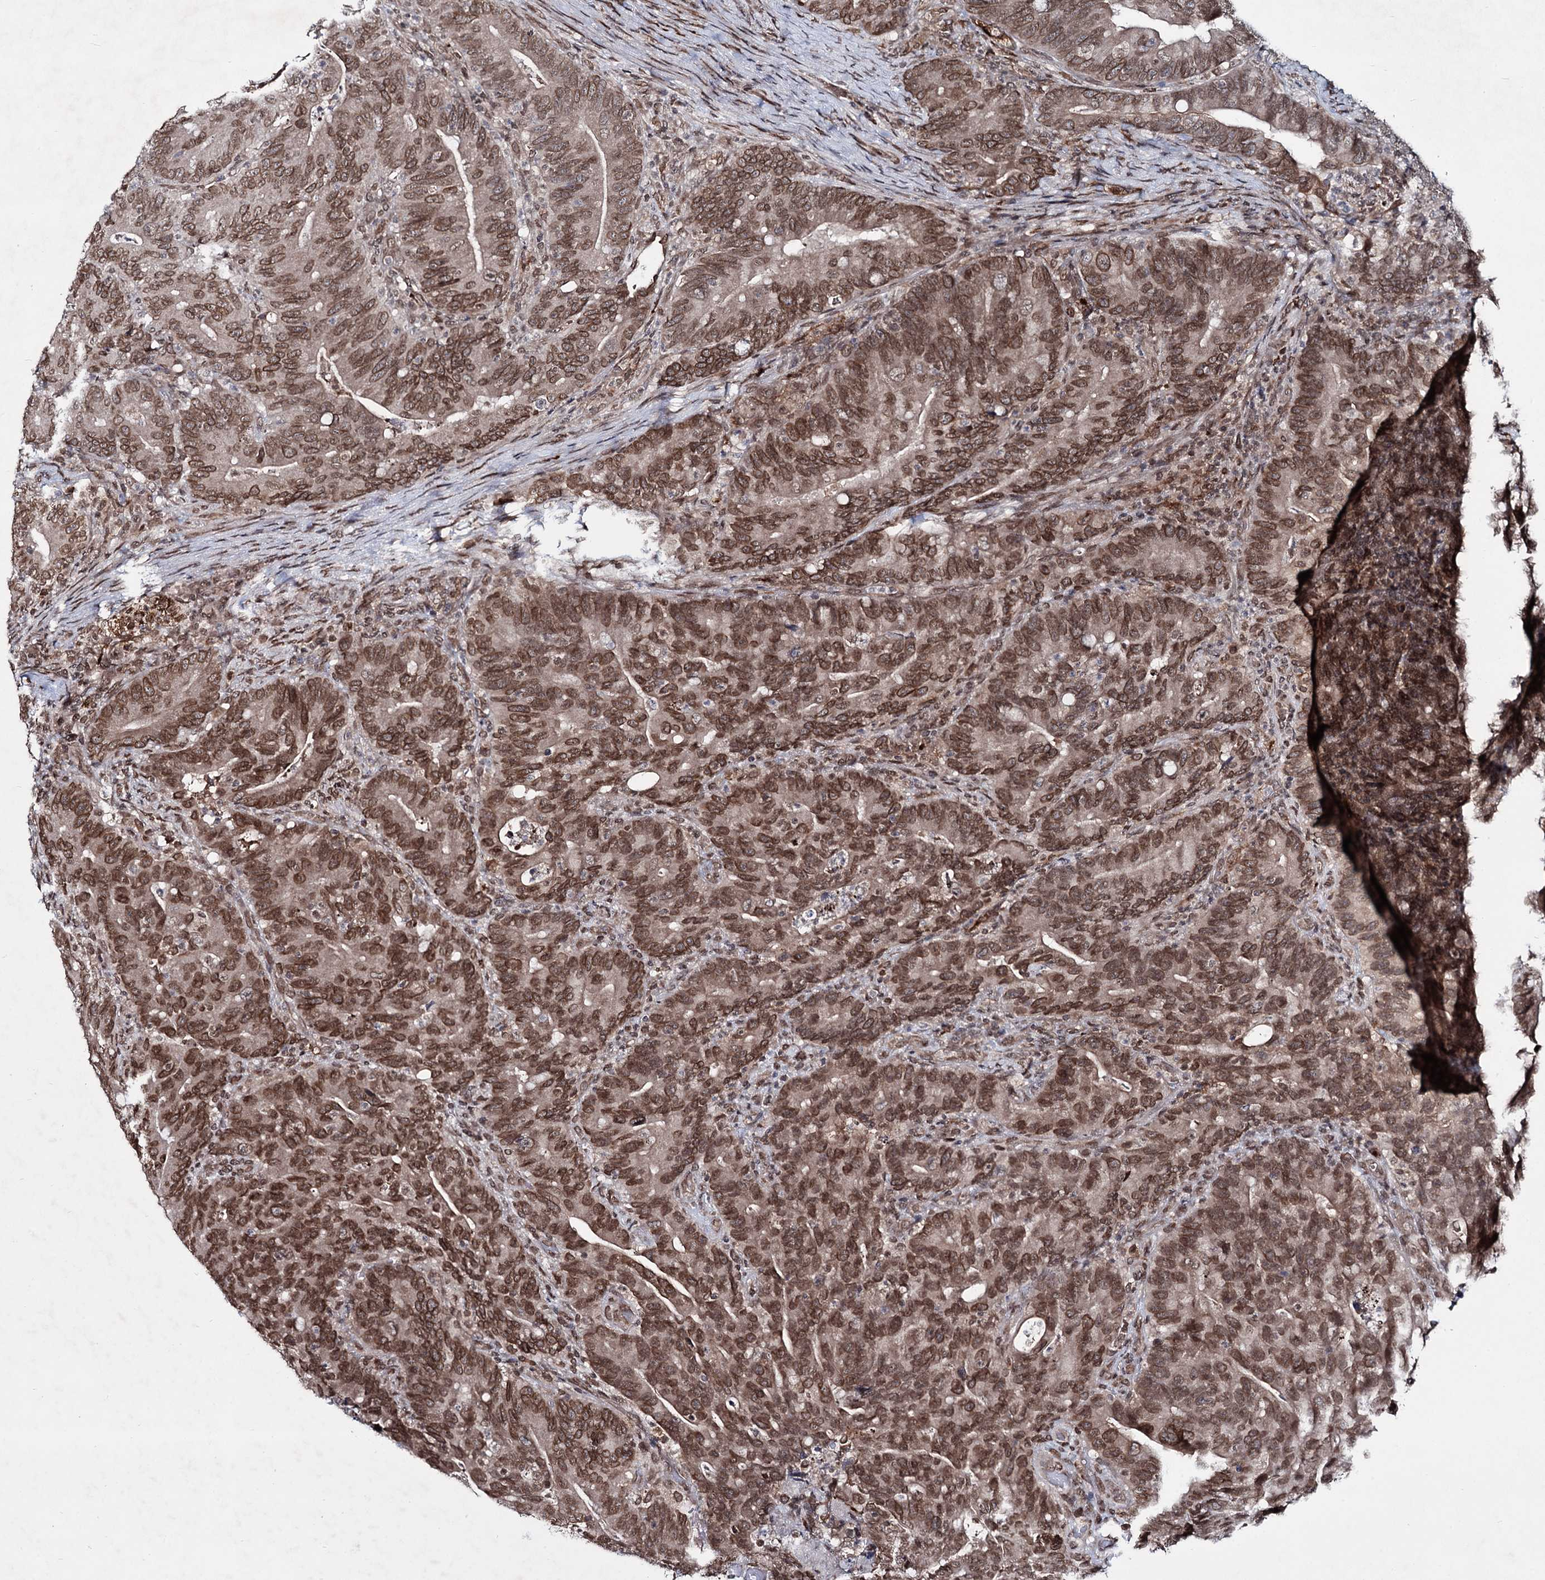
{"staining": {"intensity": "moderate", "quantity": ">75%", "location": "cytoplasmic/membranous,nuclear"}, "tissue": "colorectal cancer", "cell_type": "Tumor cells", "image_type": "cancer", "snomed": [{"axis": "morphology", "description": "Adenocarcinoma, NOS"}, {"axis": "topography", "description": "Colon"}], "caption": "Adenocarcinoma (colorectal) stained with a protein marker reveals moderate staining in tumor cells.", "gene": "RNF6", "patient": {"sex": "female", "age": 66}}